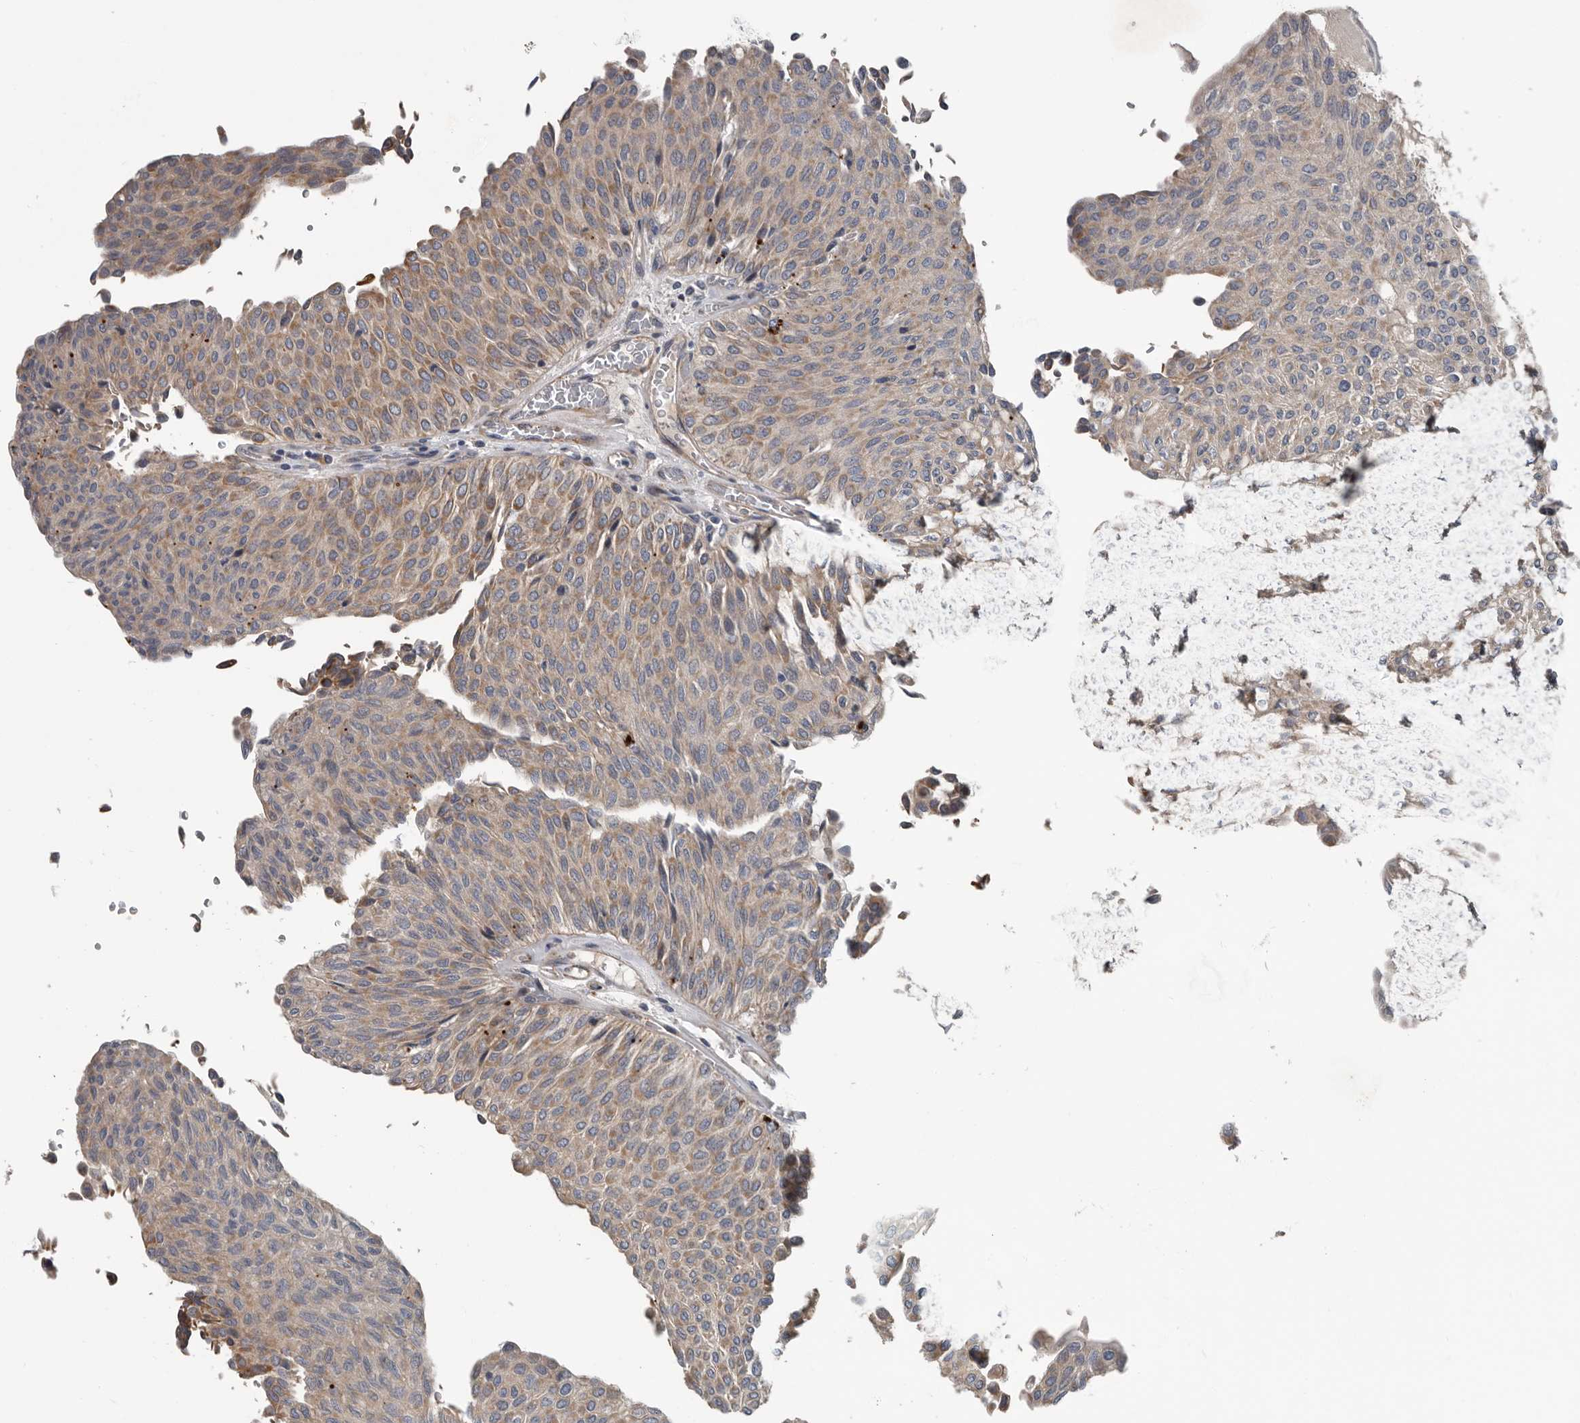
{"staining": {"intensity": "weak", "quantity": ">75%", "location": "cytoplasmic/membranous"}, "tissue": "urothelial cancer", "cell_type": "Tumor cells", "image_type": "cancer", "snomed": [{"axis": "morphology", "description": "Urothelial carcinoma, Low grade"}, {"axis": "topography", "description": "Urinary bladder"}], "caption": "Low-grade urothelial carcinoma stained with DAB (3,3'-diaminobenzidine) immunohistochemistry demonstrates low levels of weak cytoplasmic/membranous expression in approximately >75% of tumor cells.", "gene": "DPY19L4", "patient": {"sex": "male", "age": 78}}